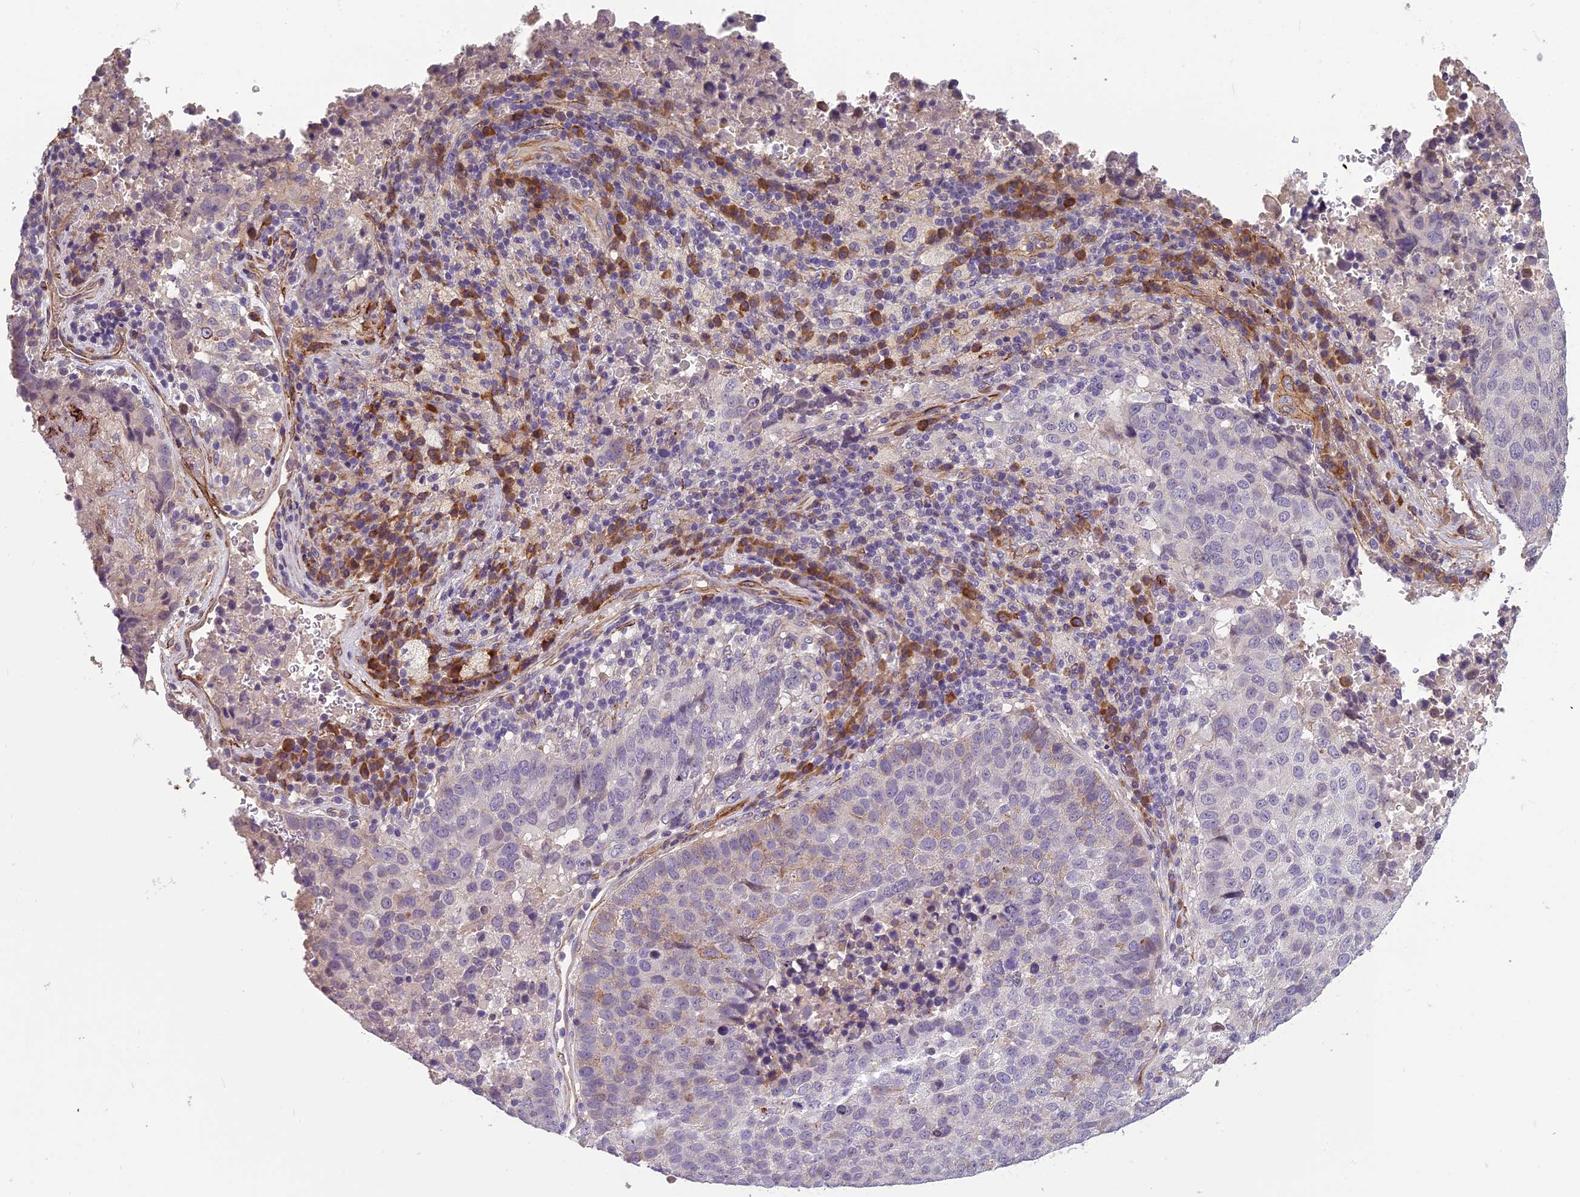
{"staining": {"intensity": "negative", "quantity": "none", "location": "none"}, "tissue": "lung cancer", "cell_type": "Tumor cells", "image_type": "cancer", "snomed": [{"axis": "morphology", "description": "Squamous cell carcinoma, NOS"}, {"axis": "topography", "description": "Lung"}], "caption": "An immunohistochemistry image of lung cancer is shown. There is no staining in tumor cells of lung cancer.", "gene": "TSPAN15", "patient": {"sex": "male", "age": 73}}